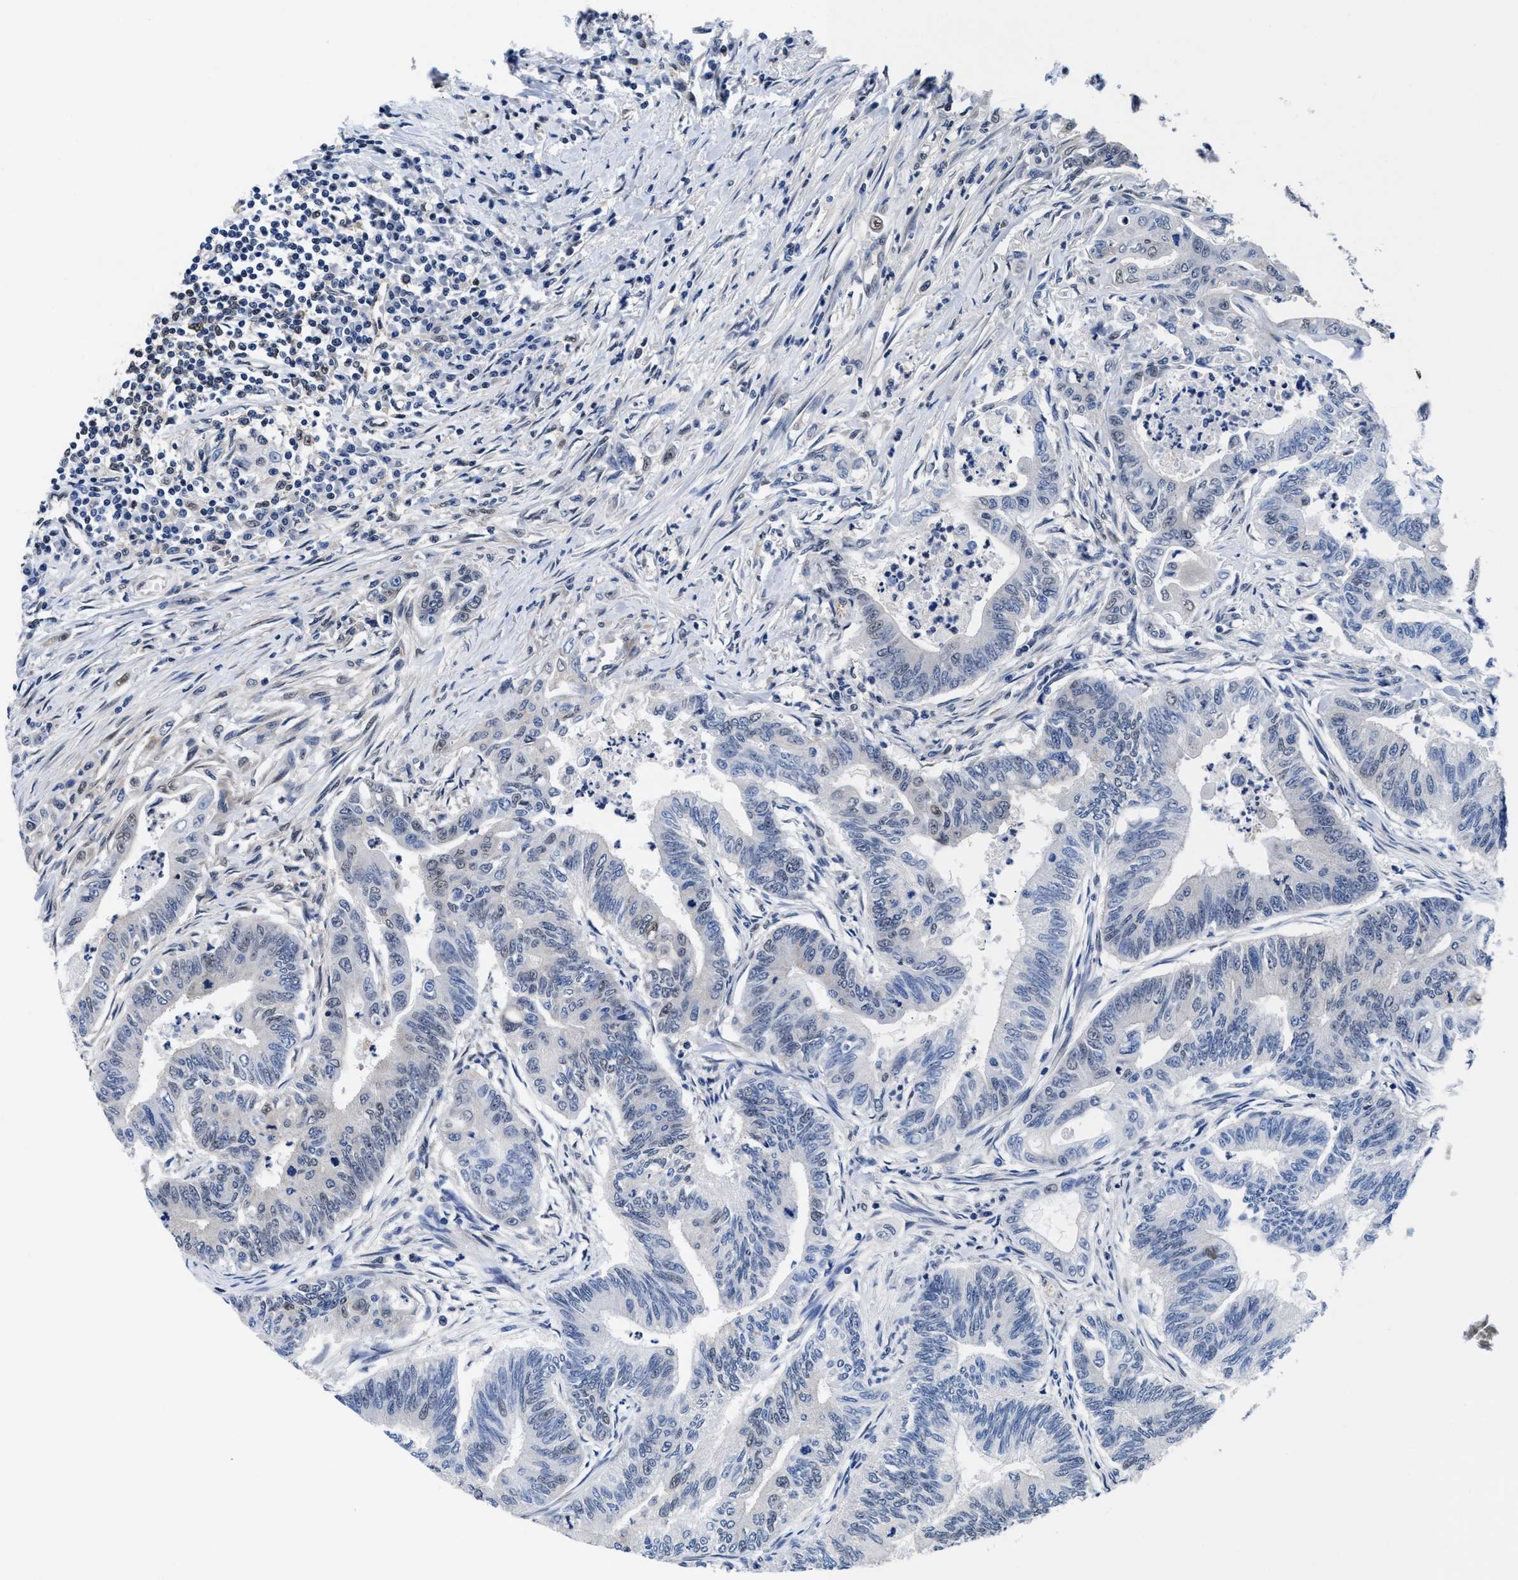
{"staining": {"intensity": "negative", "quantity": "none", "location": "none"}, "tissue": "colorectal cancer", "cell_type": "Tumor cells", "image_type": "cancer", "snomed": [{"axis": "morphology", "description": "Adenoma, NOS"}, {"axis": "morphology", "description": "Adenocarcinoma, NOS"}, {"axis": "topography", "description": "Colon"}], "caption": "High magnification brightfield microscopy of colorectal cancer (adenoma) stained with DAB (3,3'-diaminobenzidine) (brown) and counterstained with hematoxylin (blue): tumor cells show no significant positivity.", "gene": "ACLY", "patient": {"sex": "male", "age": 79}}